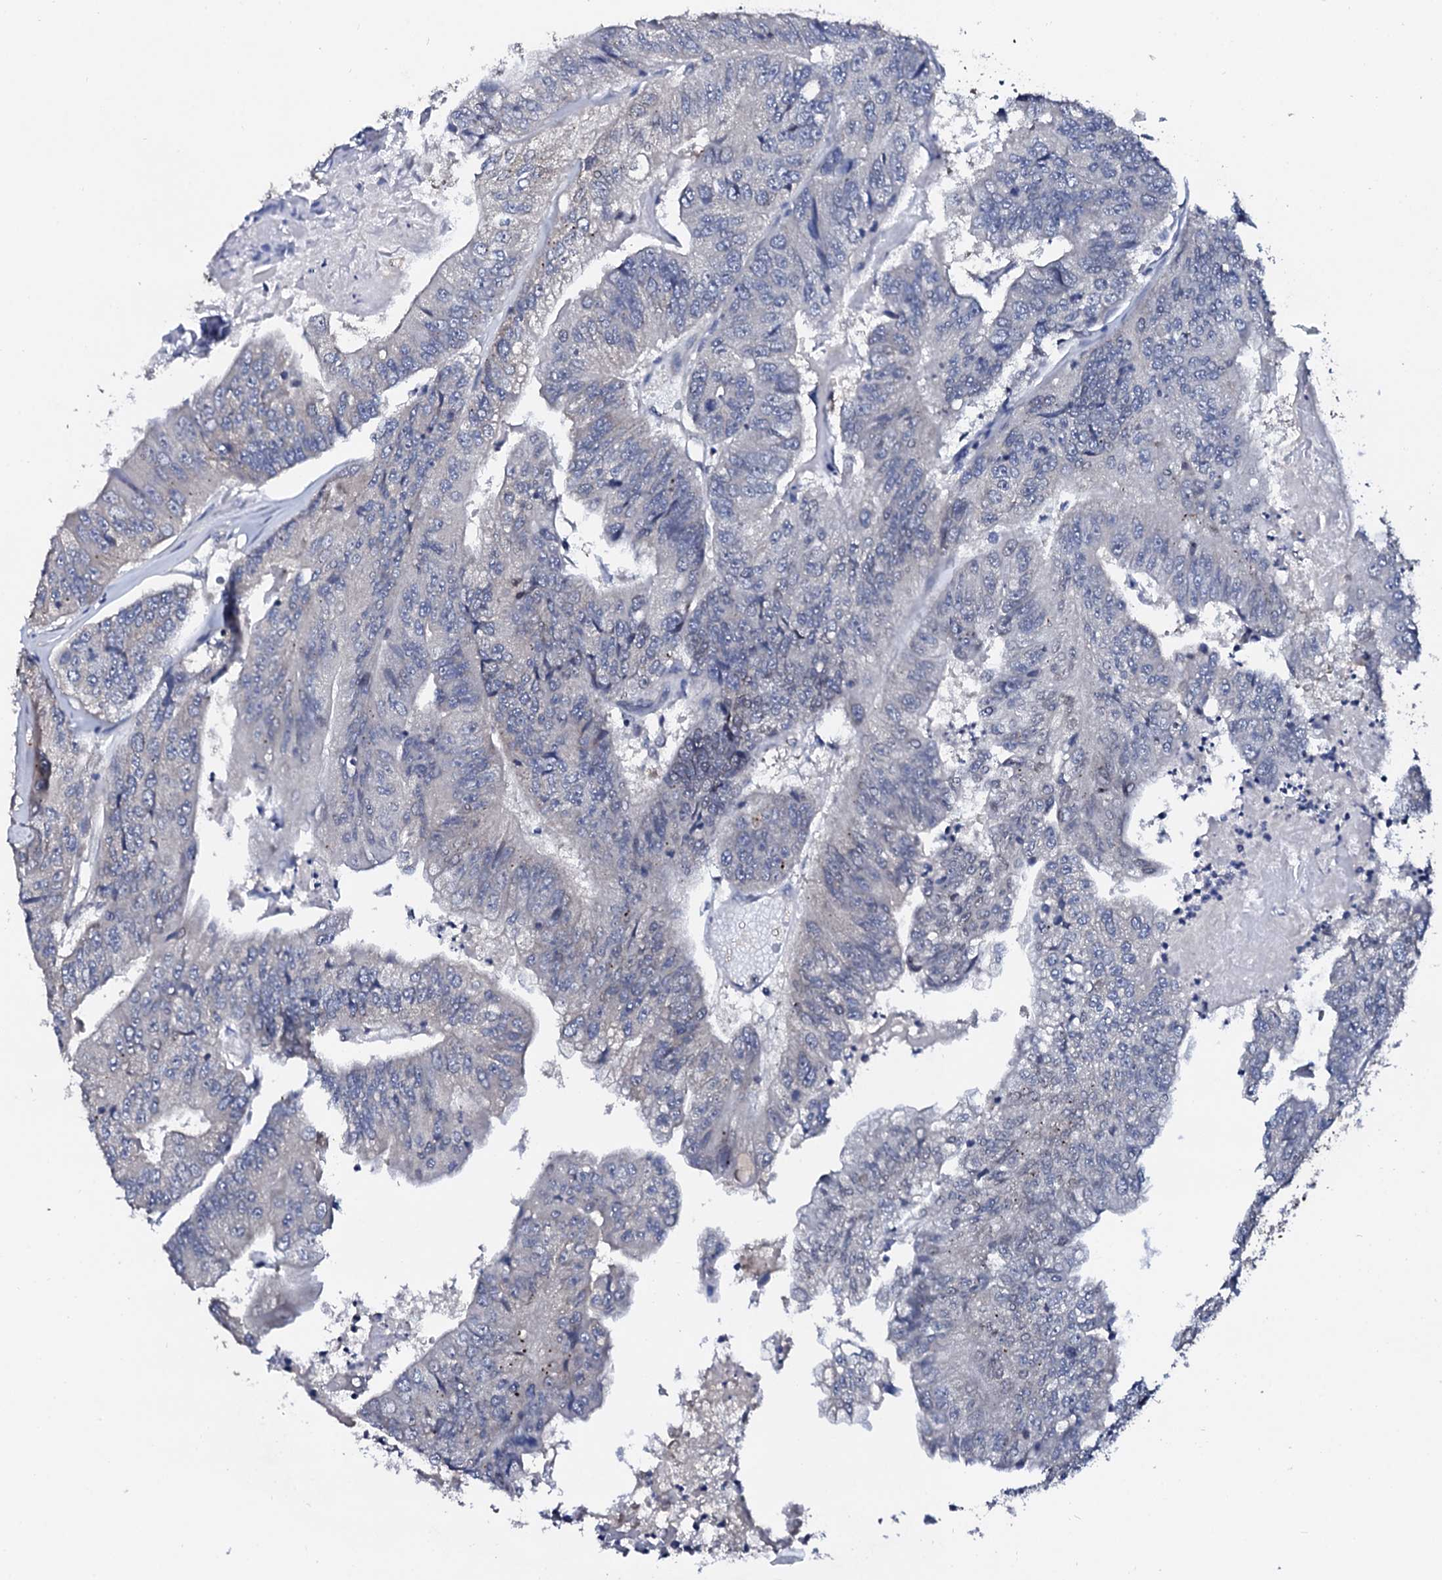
{"staining": {"intensity": "negative", "quantity": "none", "location": "none"}, "tissue": "colorectal cancer", "cell_type": "Tumor cells", "image_type": "cancer", "snomed": [{"axis": "morphology", "description": "Adenocarcinoma, NOS"}, {"axis": "topography", "description": "Colon"}], "caption": "Photomicrograph shows no significant protein staining in tumor cells of adenocarcinoma (colorectal).", "gene": "NUP58", "patient": {"sex": "female", "age": 67}}